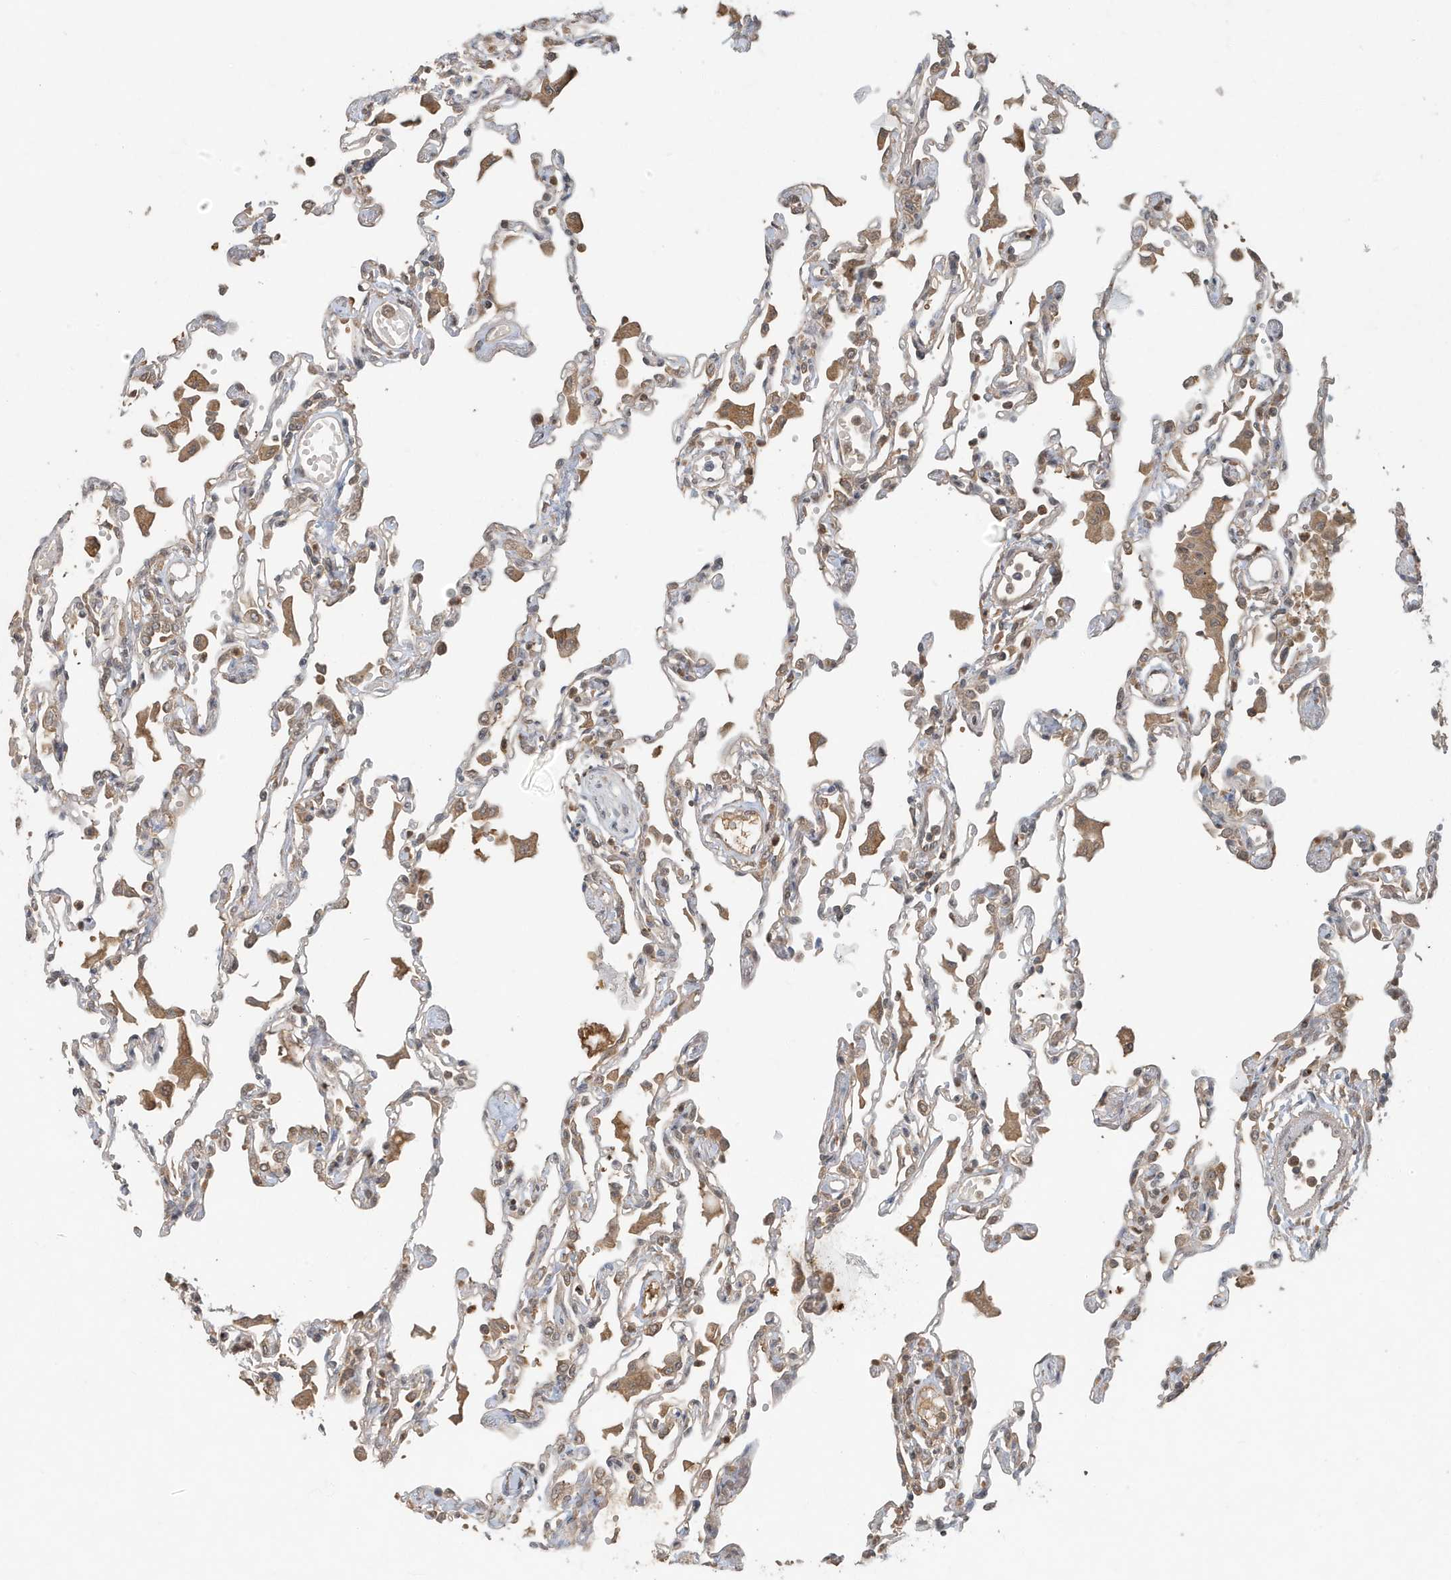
{"staining": {"intensity": "negative", "quantity": "none", "location": "none"}, "tissue": "lung", "cell_type": "Alveolar cells", "image_type": "normal", "snomed": [{"axis": "morphology", "description": "Normal tissue, NOS"}, {"axis": "topography", "description": "Bronchus"}, {"axis": "topography", "description": "Lung"}], "caption": "Immunohistochemistry of unremarkable human lung exhibits no positivity in alveolar cells.", "gene": "ABCB9", "patient": {"sex": "female", "age": 49}}